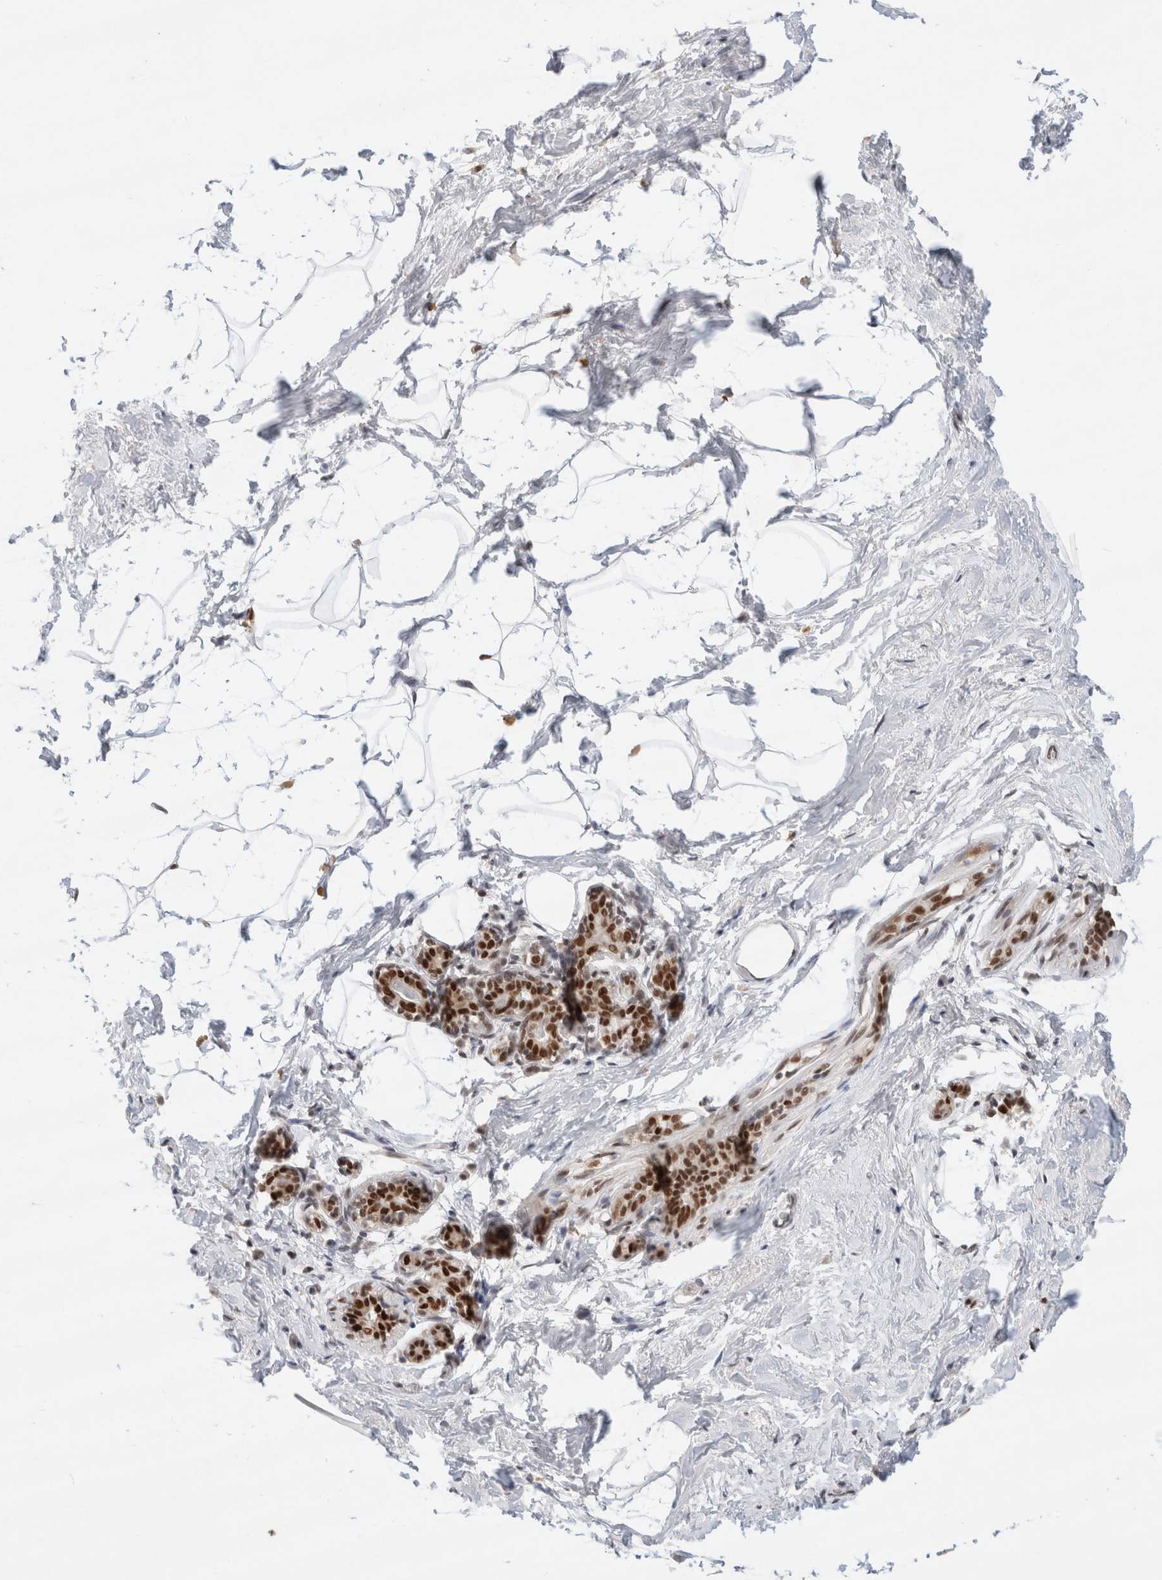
{"staining": {"intensity": "weak", "quantity": ">75%", "location": "nuclear"}, "tissue": "breast", "cell_type": "Adipocytes", "image_type": "normal", "snomed": [{"axis": "morphology", "description": "Normal tissue, NOS"}, {"axis": "topography", "description": "Breast"}], "caption": "A photomicrograph of human breast stained for a protein displays weak nuclear brown staining in adipocytes. (DAB (3,3'-diaminobenzidine) IHC, brown staining for protein, blue staining for nuclei).", "gene": "GTF2I", "patient": {"sex": "female", "age": 62}}